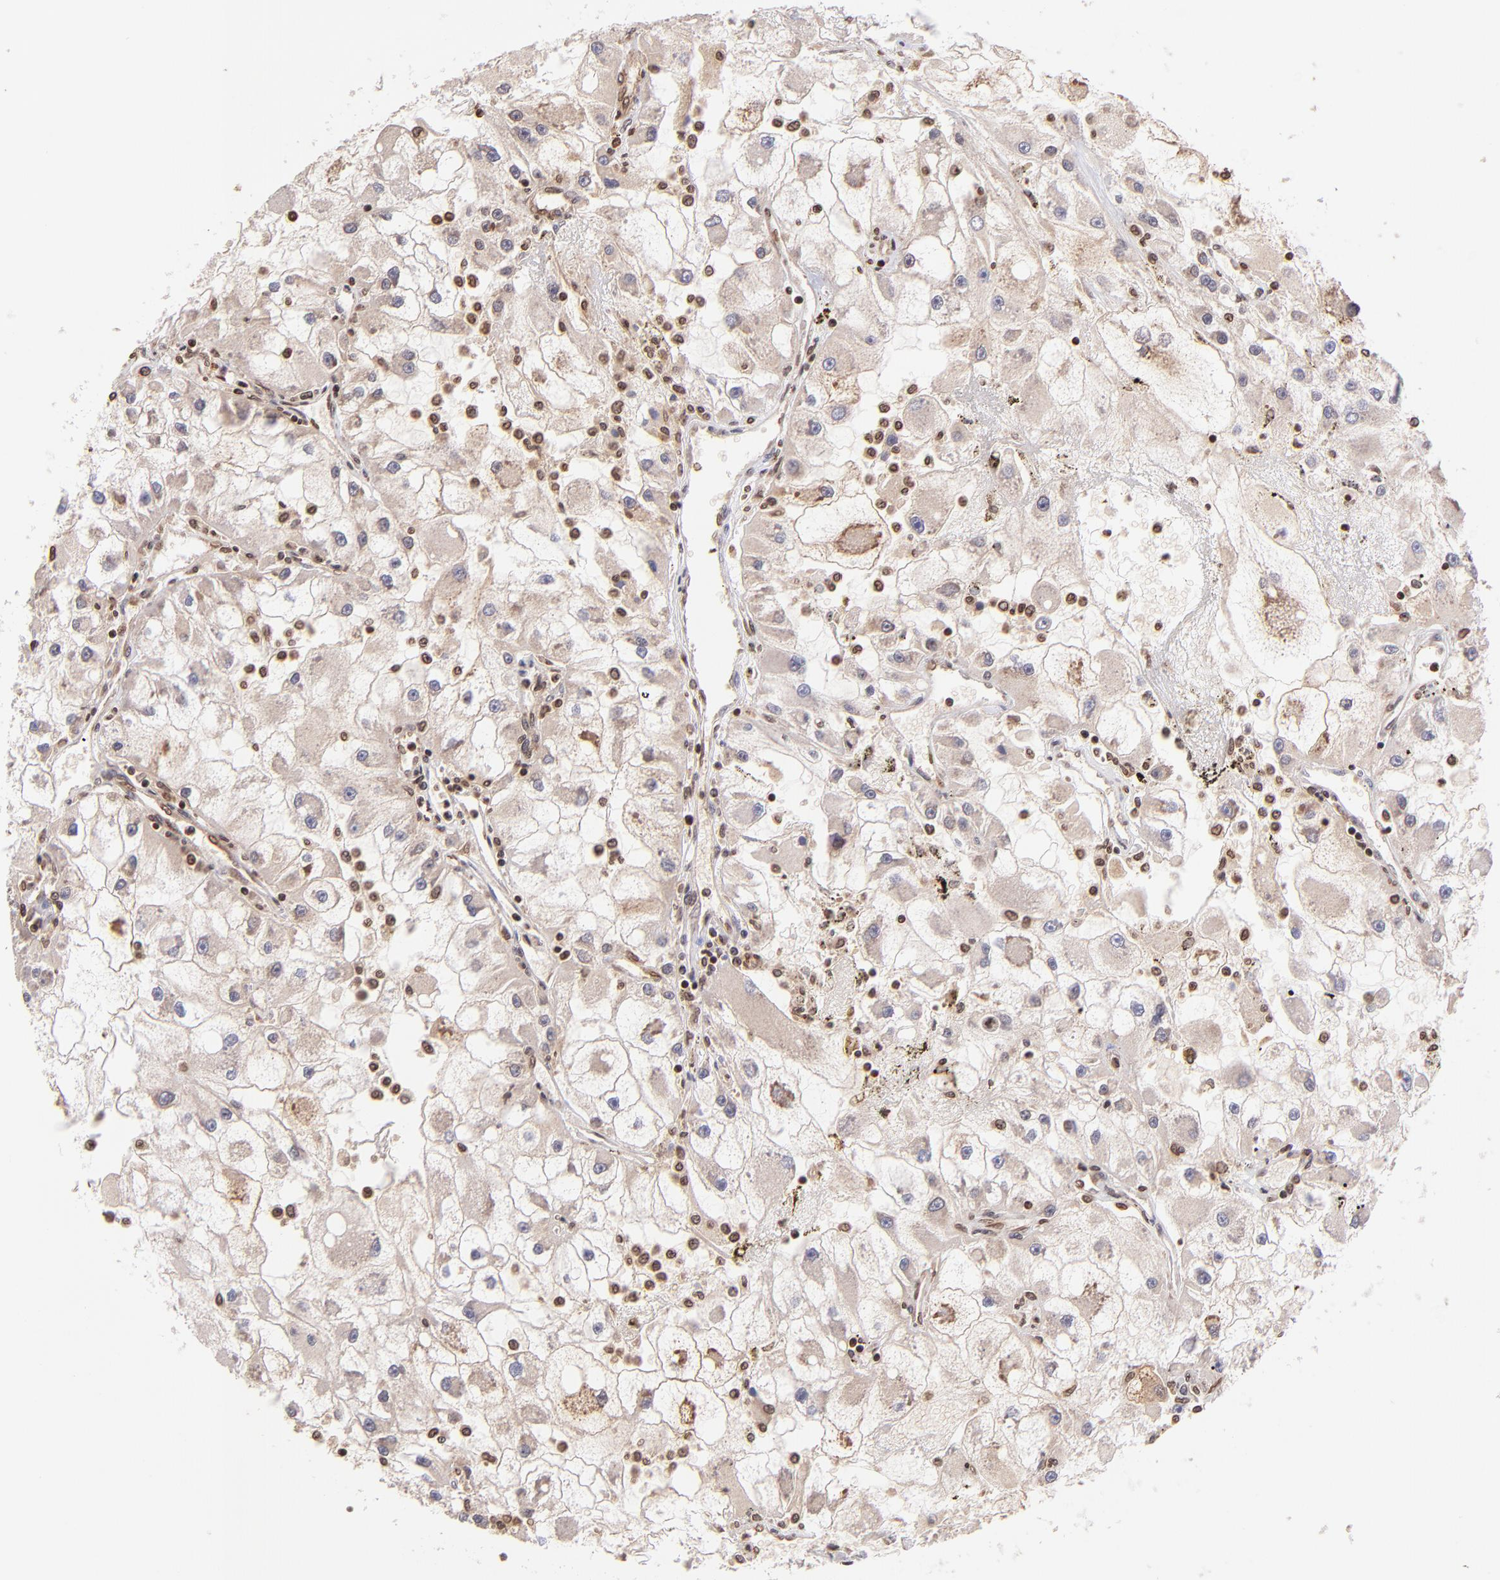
{"staining": {"intensity": "weak", "quantity": "25%-75%", "location": "cytoplasmic/membranous"}, "tissue": "renal cancer", "cell_type": "Tumor cells", "image_type": "cancer", "snomed": [{"axis": "morphology", "description": "Adenocarcinoma, NOS"}, {"axis": "topography", "description": "Kidney"}], "caption": "Protein staining reveals weak cytoplasmic/membranous expression in approximately 25%-75% of tumor cells in renal adenocarcinoma. The protein is shown in brown color, while the nuclei are stained blue.", "gene": "WDR25", "patient": {"sex": "female", "age": 73}}